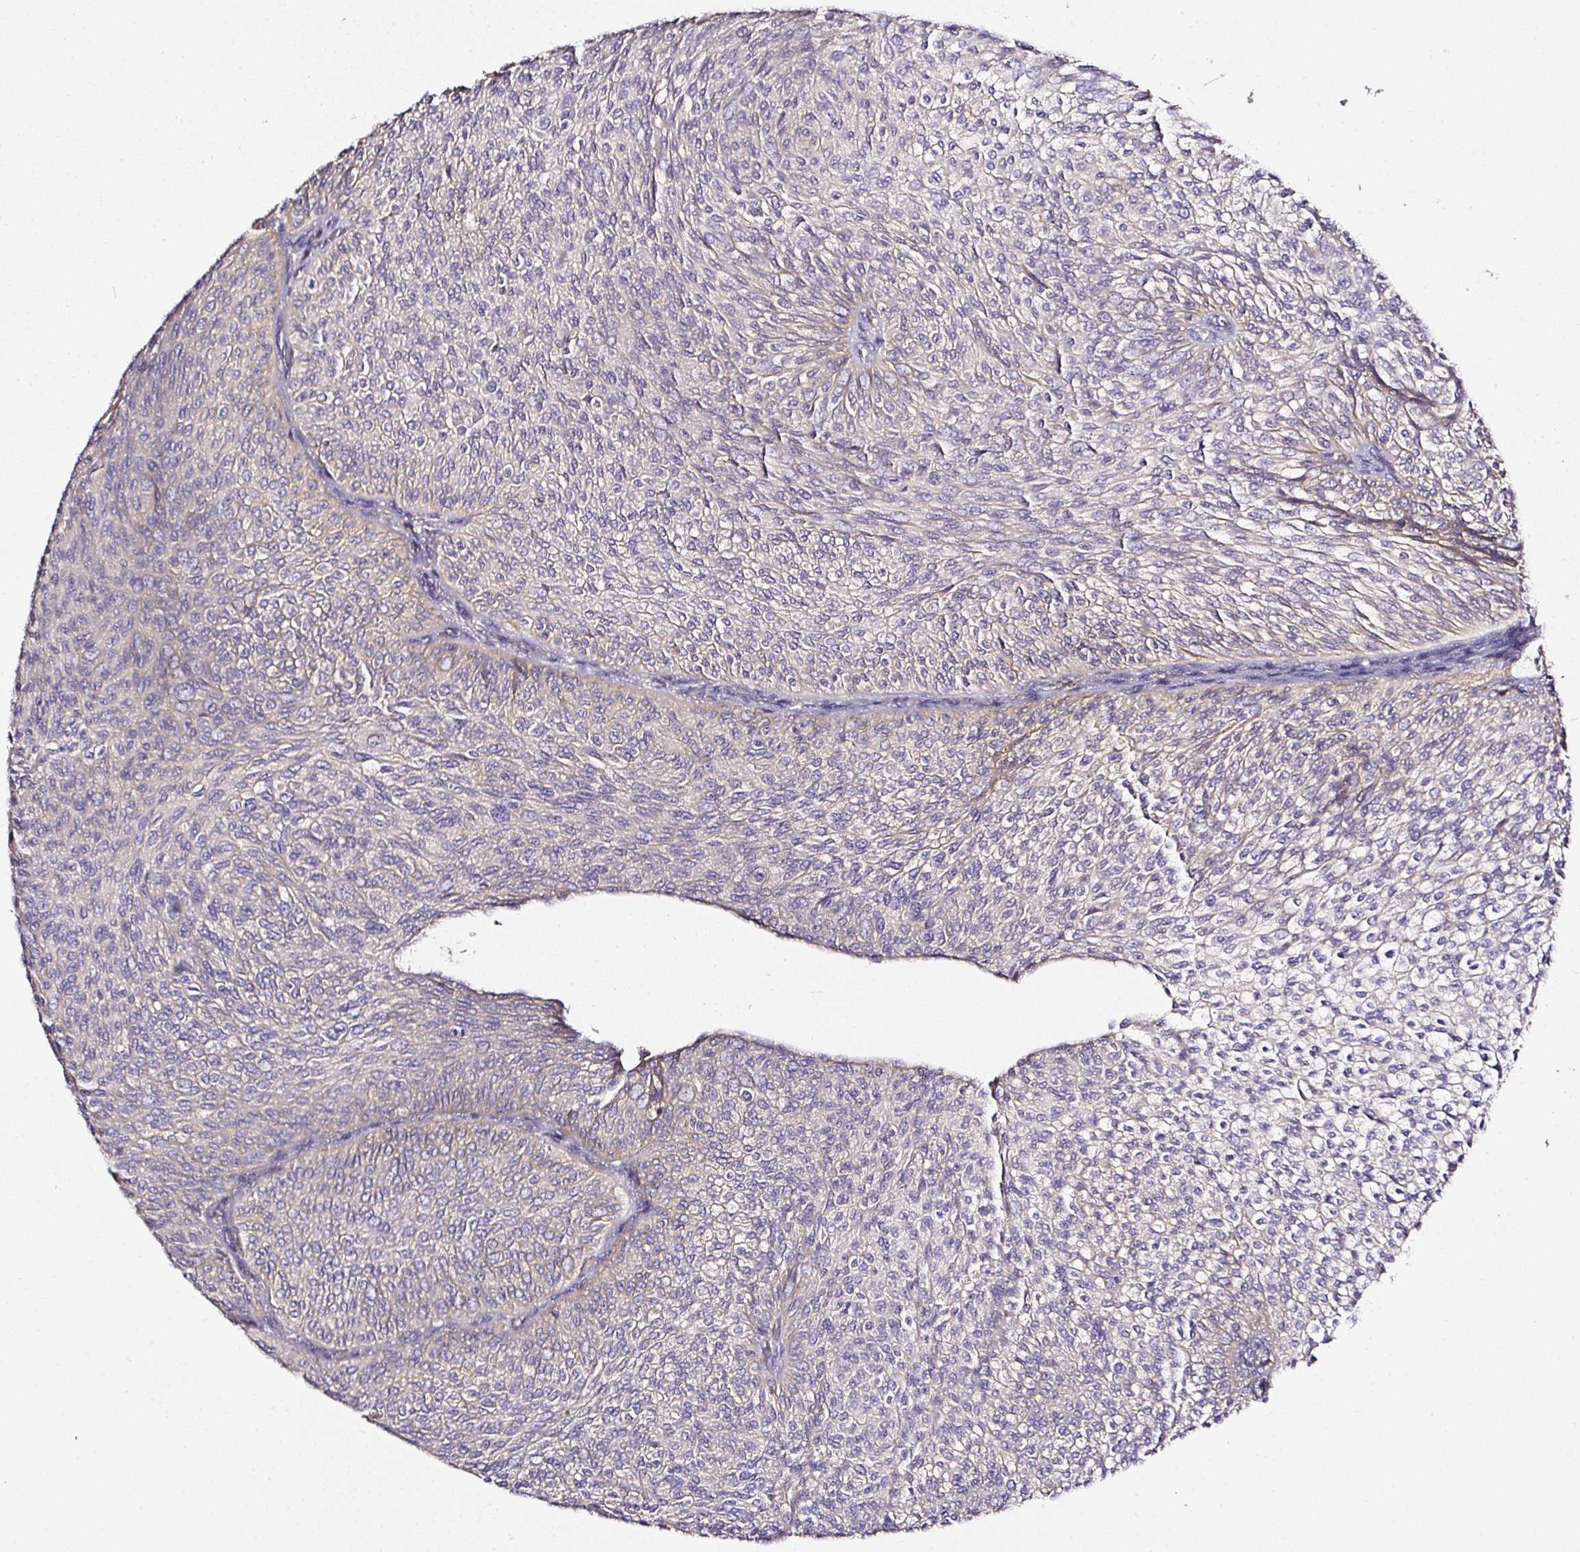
{"staining": {"intensity": "negative", "quantity": "none", "location": "none"}, "tissue": "urothelial cancer", "cell_type": "Tumor cells", "image_type": "cancer", "snomed": [{"axis": "morphology", "description": "Urothelial carcinoma, Low grade"}, {"axis": "topography", "description": "Urinary bladder"}], "caption": "Histopathology image shows no protein expression in tumor cells of urothelial carcinoma (low-grade) tissue.", "gene": "CD47", "patient": {"sex": "male", "age": 91}}